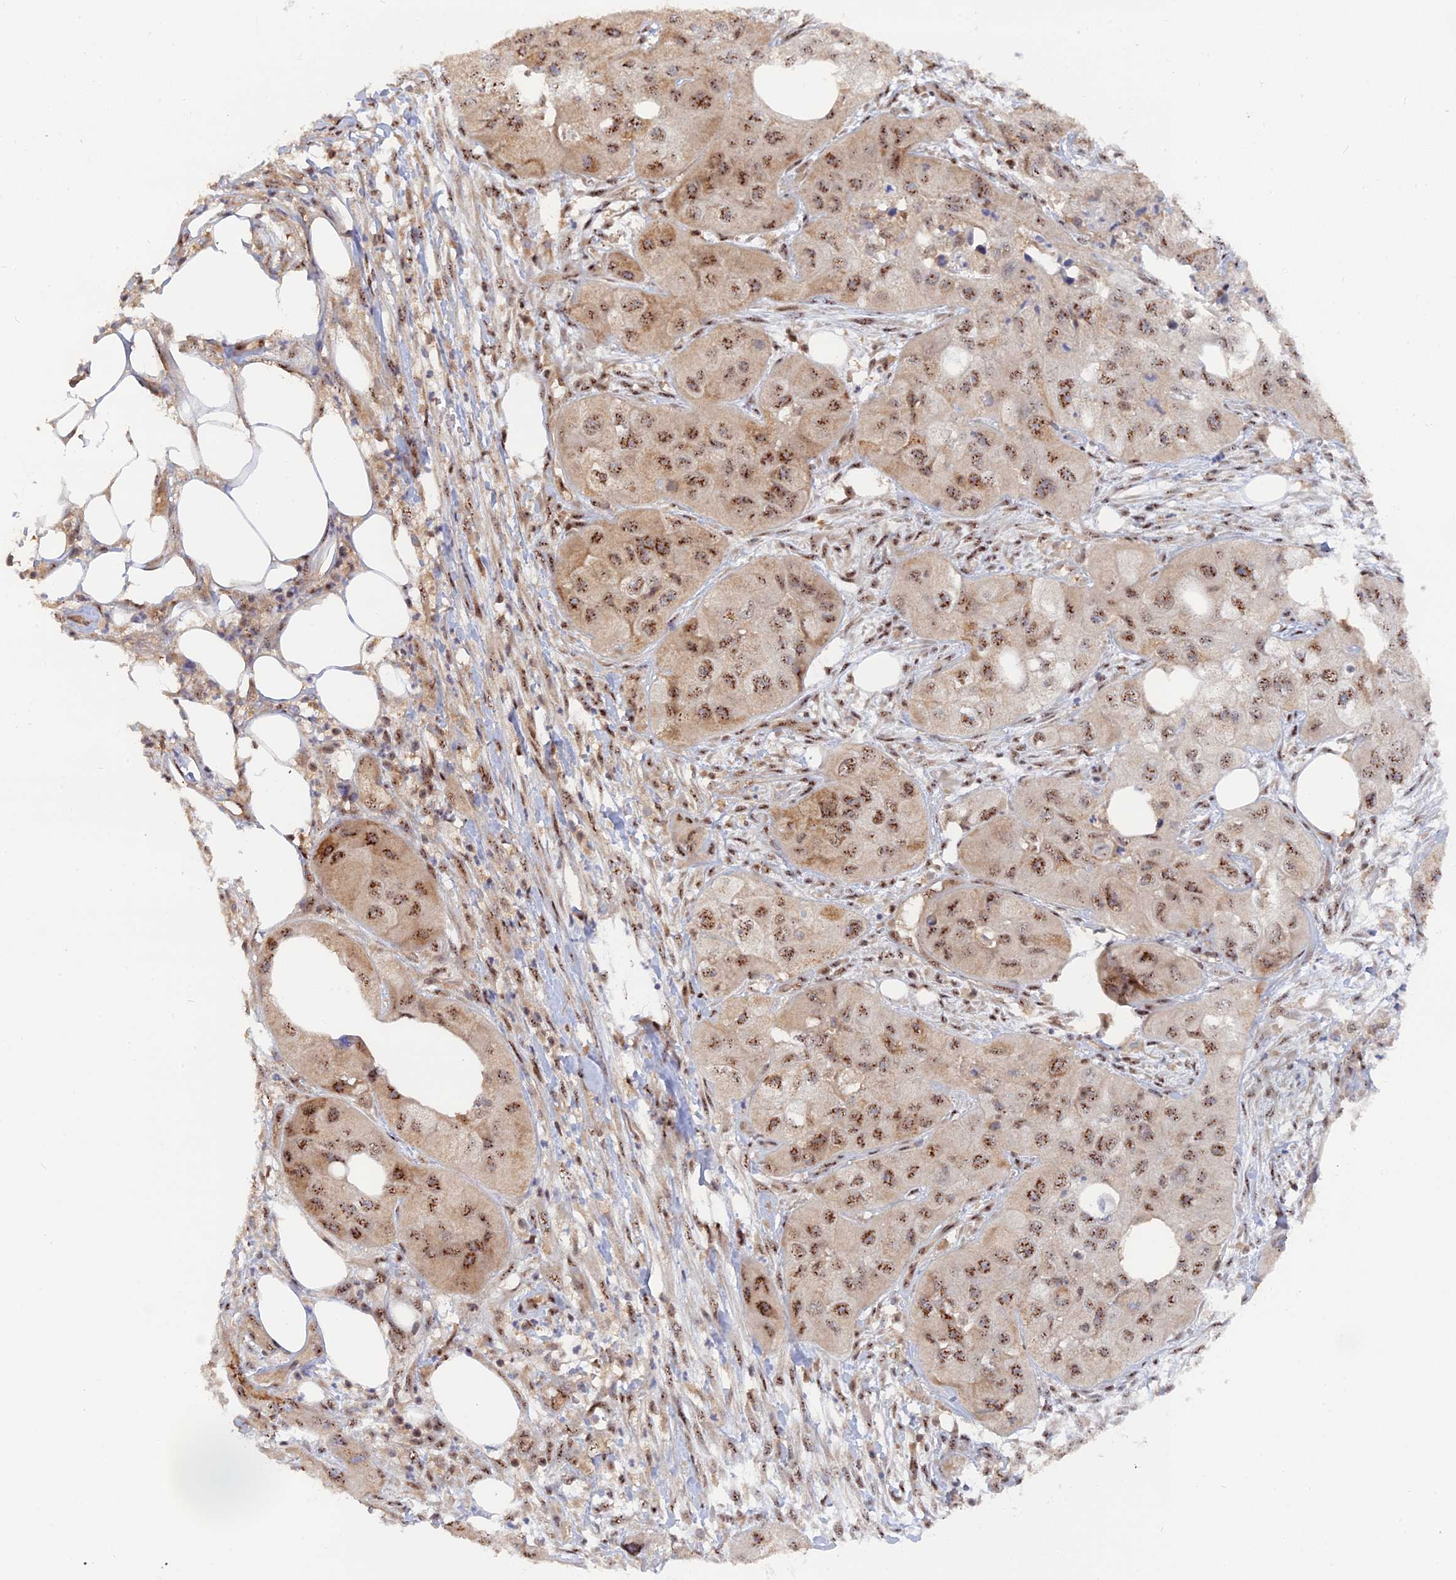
{"staining": {"intensity": "moderate", "quantity": ">75%", "location": "nuclear"}, "tissue": "skin cancer", "cell_type": "Tumor cells", "image_type": "cancer", "snomed": [{"axis": "morphology", "description": "Squamous cell carcinoma, NOS"}, {"axis": "topography", "description": "Skin"}, {"axis": "topography", "description": "Subcutis"}], "caption": "Immunohistochemistry histopathology image of squamous cell carcinoma (skin) stained for a protein (brown), which demonstrates medium levels of moderate nuclear staining in about >75% of tumor cells.", "gene": "TAB1", "patient": {"sex": "male", "age": 73}}